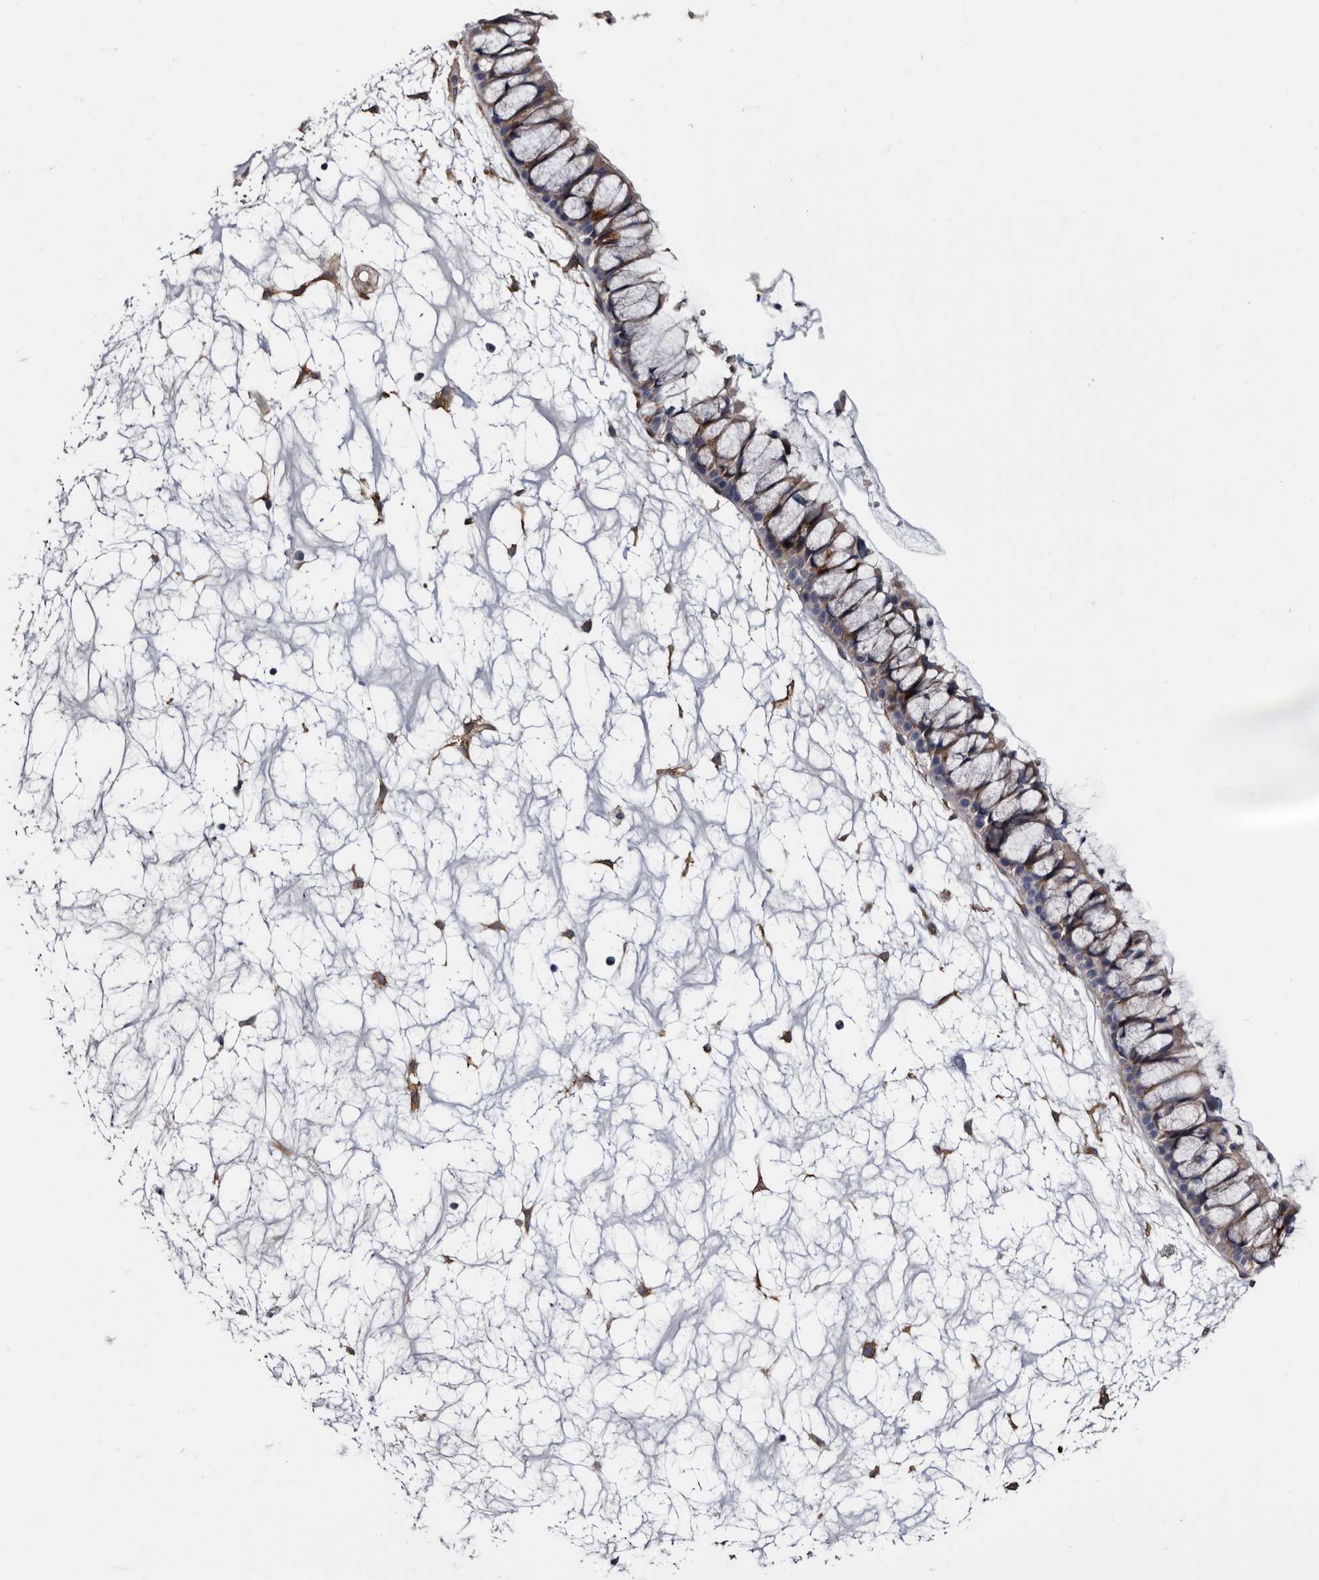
{"staining": {"intensity": "weak", "quantity": "25%-75%", "location": "cytoplasmic/membranous"}, "tissue": "nasopharynx", "cell_type": "Respiratory epithelial cells", "image_type": "normal", "snomed": [{"axis": "morphology", "description": "Normal tissue, NOS"}, {"axis": "topography", "description": "Nasopharynx"}], "caption": "The micrograph shows a brown stain indicating the presence of a protein in the cytoplasmic/membranous of respiratory epithelial cells in nasopharynx. Ihc stains the protein of interest in brown and the nuclei are stained blue.", "gene": "TSPAN17", "patient": {"sex": "male", "age": 64}}